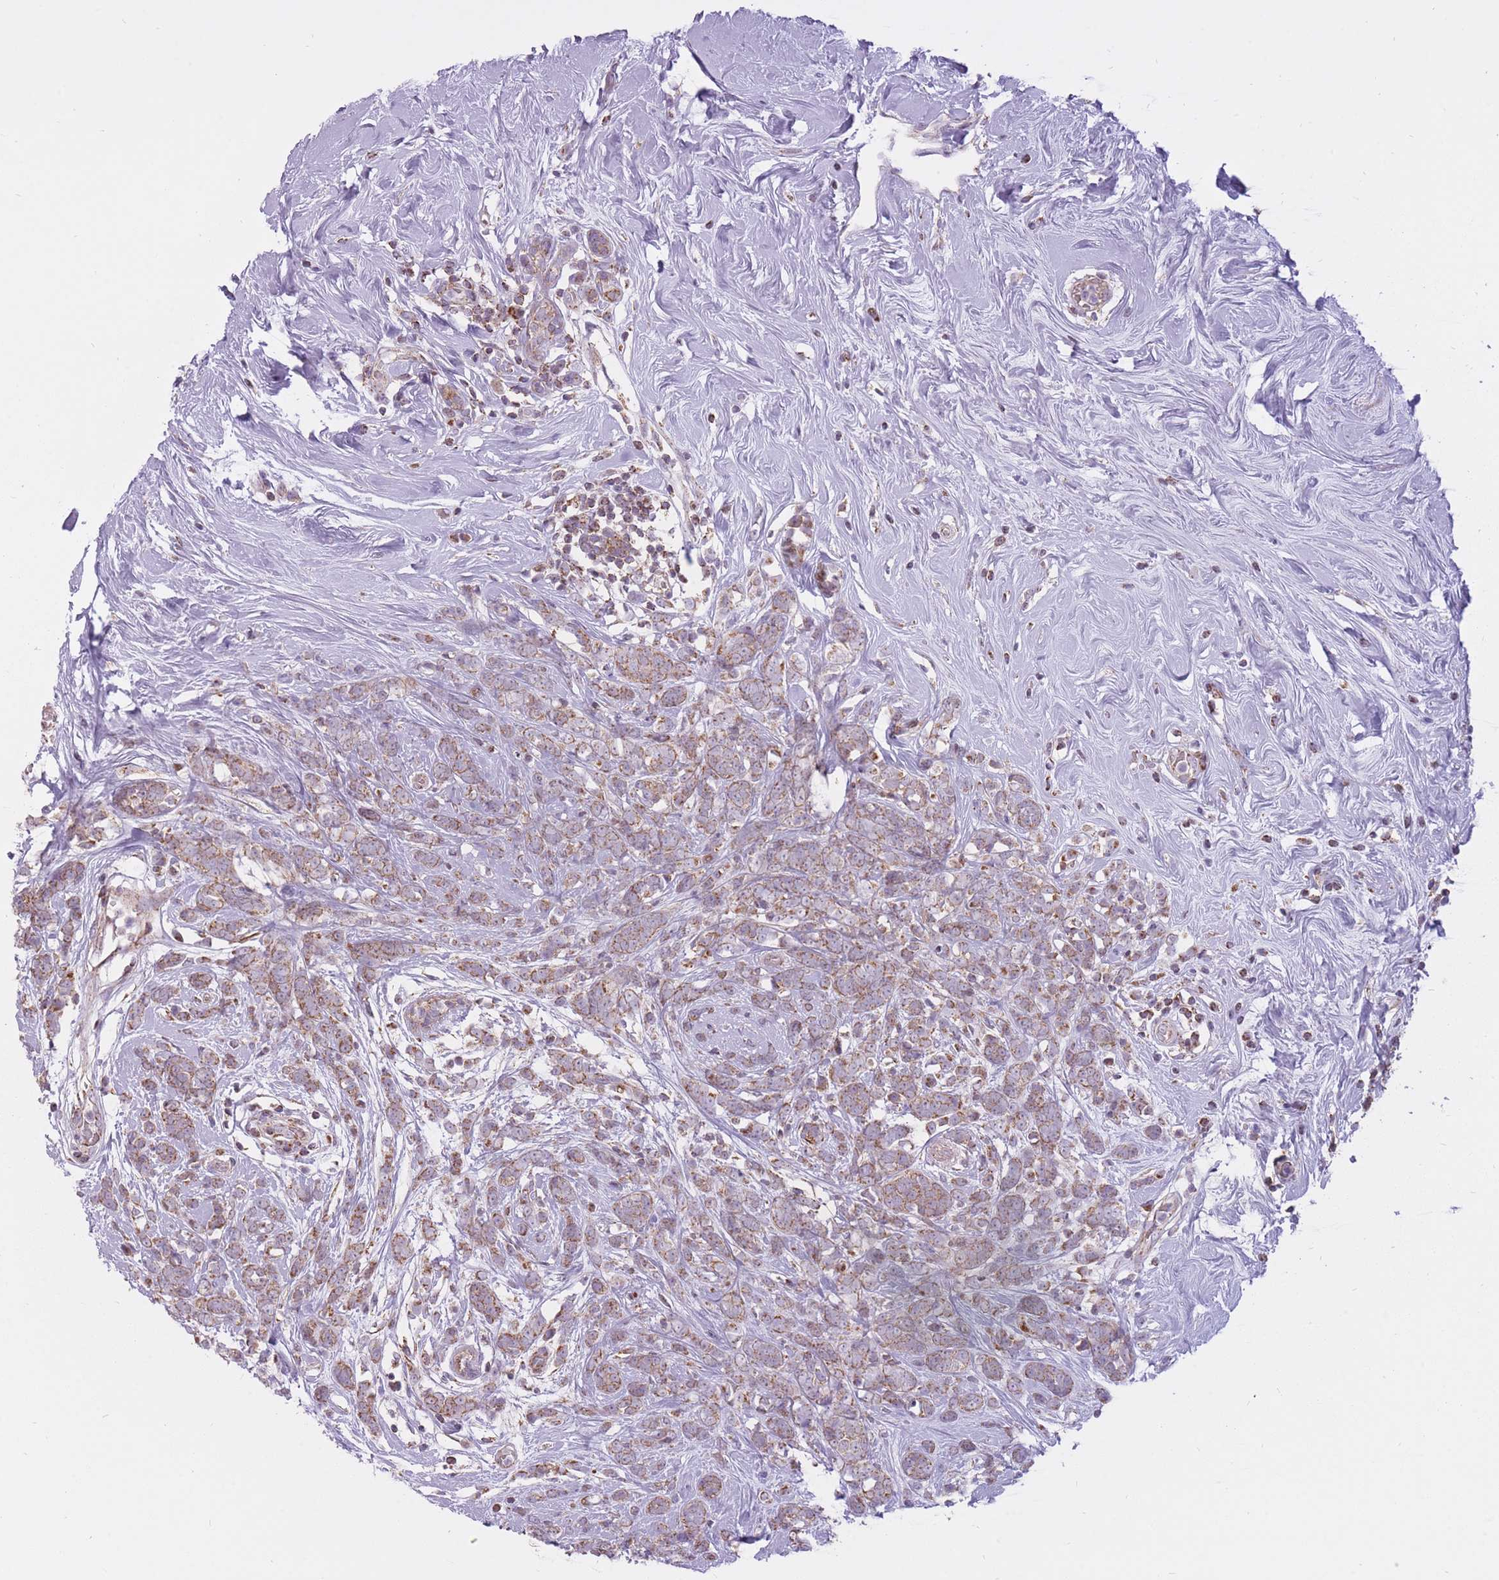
{"staining": {"intensity": "weak", "quantity": ">75%", "location": "cytoplasmic/membranous"}, "tissue": "breast cancer", "cell_type": "Tumor cells", "image_type": "cancer", "snomed": [{"axis": "morphology", "description": "Lobular carcinoma"}, {"axis": "topography", "description": "Breast"}], "caption": "A photomicrograph of lobular carcinoma (breast) stained for a protein displays weak cytoplasmic/membranous brown staining in tumor cells.", "gene": "LIN7C", "patient": {"sex": "female", "age": 58}}